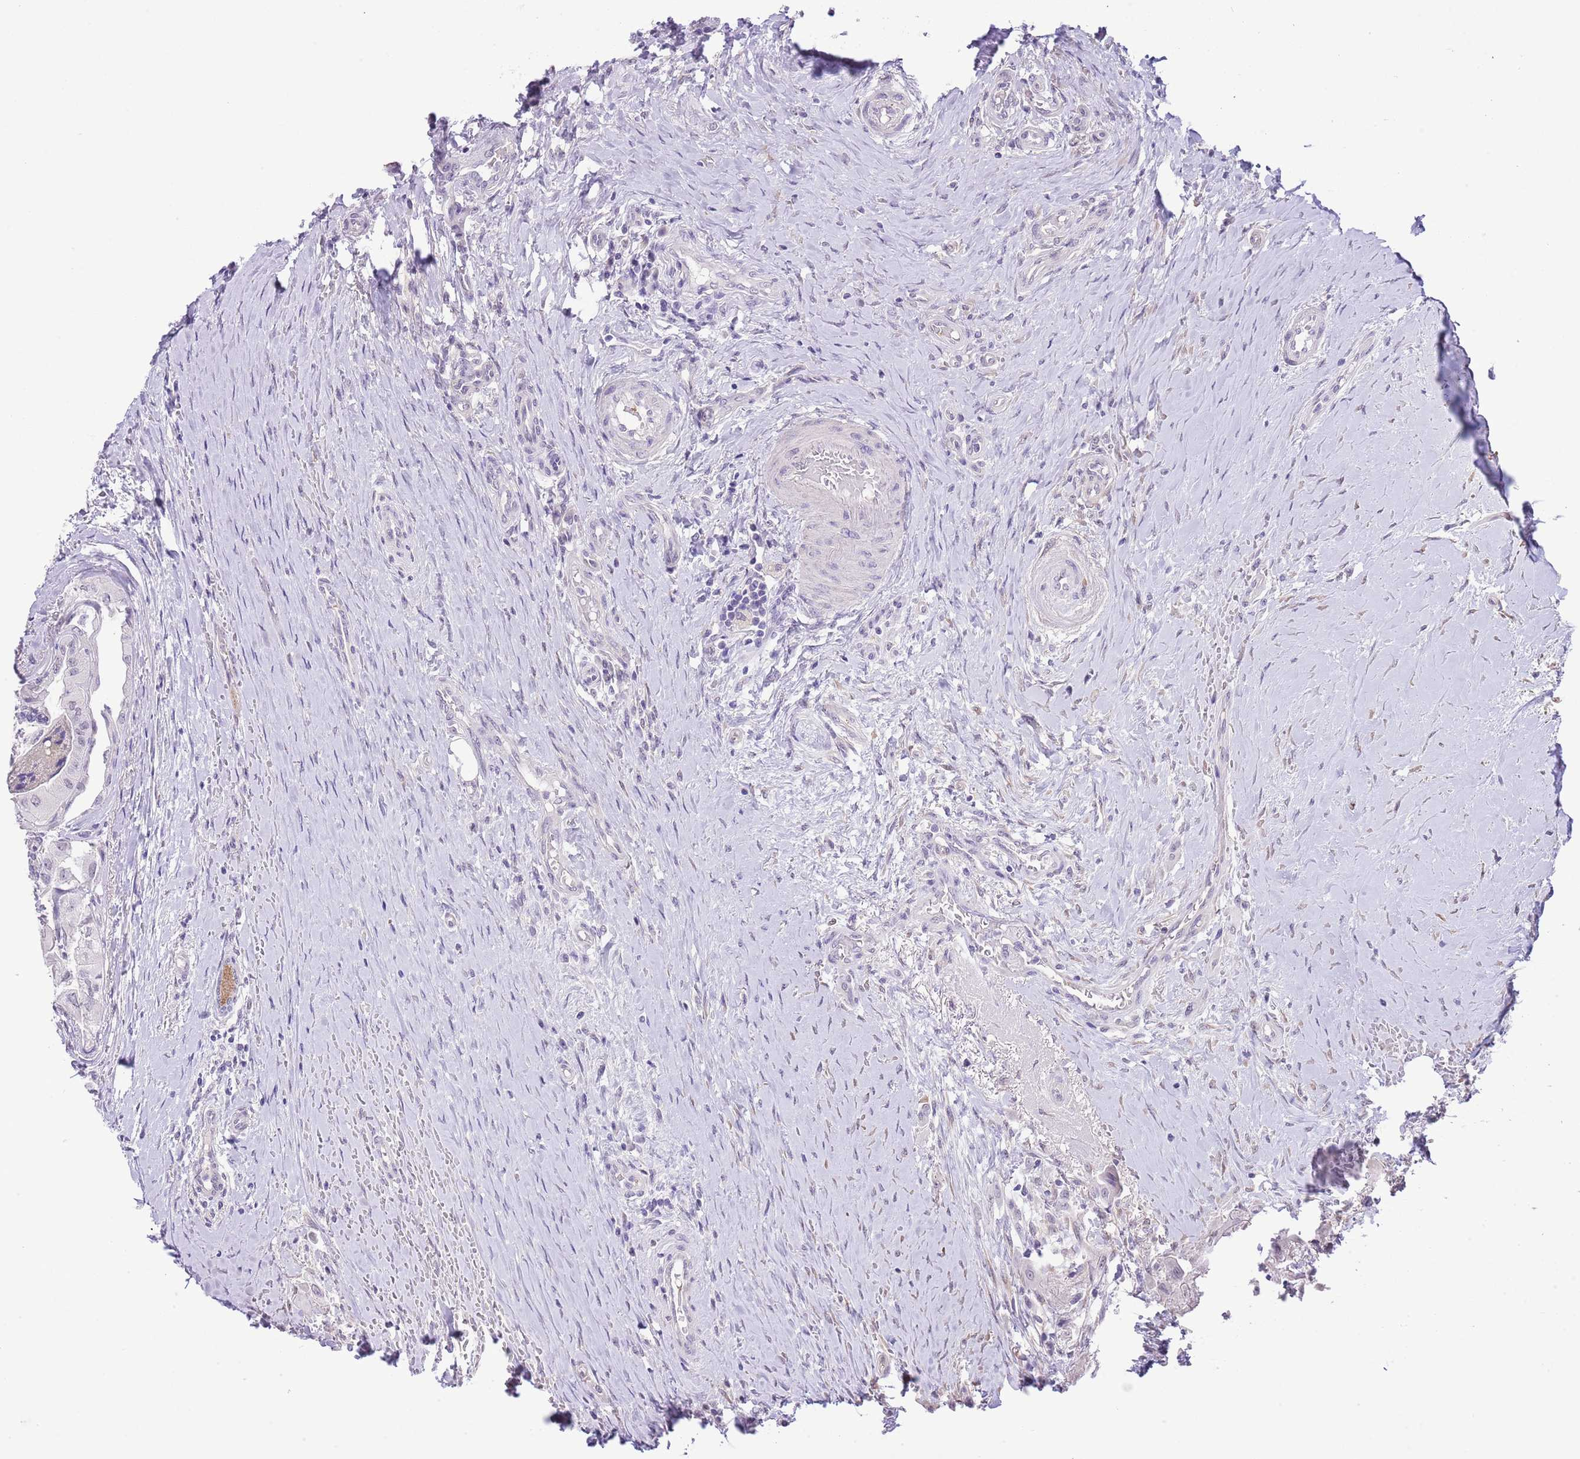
{"staining": {"intensity": "negative", "quantity": "none", "location": "none"}, "tissue": "thyroid cancer", "cell_type": "Tumor cells", "image_type": "cancer", "snomed": [{"axis": "morphology", "description": "Papillary adenocarcinoma, NOS"}, {"axis": "topography", "description": "Thyroid gland"}], "caption": "This is a histopathology image of immunohistochemistry (IHC) staining of thyroid cancer (papillary adenocarcinoma), which shows no staining in tumor cells.", "gene": "MIDN", "patient": {"sex": "female", "age": 59}}